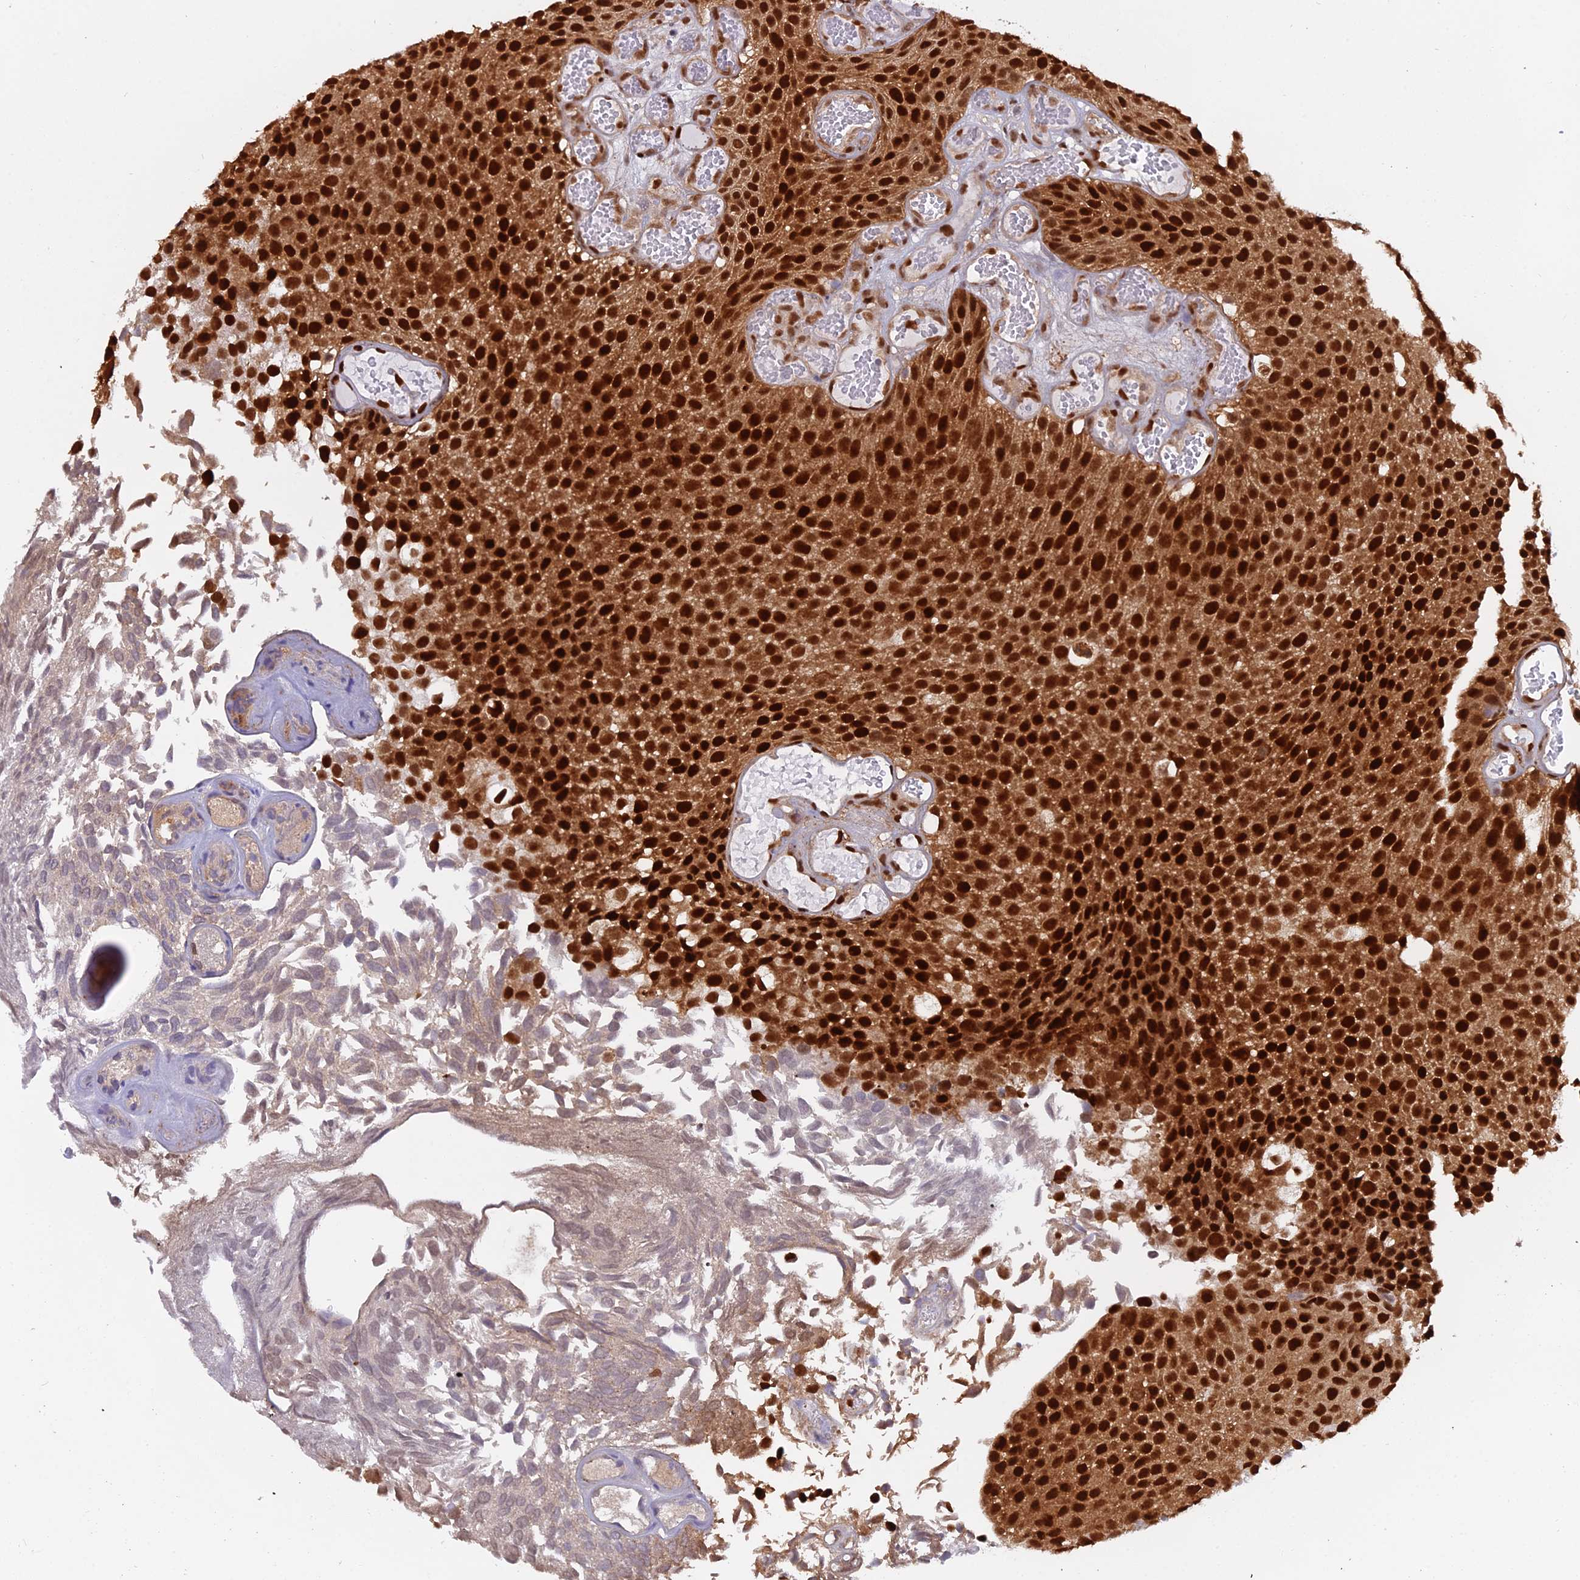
{"staining": {"intensity": "strong", "quantity": ">75%", "location": "cytoplasmic/membranous,nuclear"}, "tissue": "urothelial cancer", "cell_type": "Tumor cells", "image_type": "cancer", "snomed": [{"axis": "morphology", "description": "Urothelial carcinoma, Low grade"}, {"axis": "topography", "description": "Urinary bladder"}], "caption": "Urothelial cancer stained for a protein exhibits strong cytoplasmic/membranous and nuclear positivity in tumor cells. The staining was performed using DAB, with brown indicating positive protein expression. Nuclei are stained blue with hematoxylin.", "gene": "NPEPL1", "patient": {"sex": "male", "age": 89}}